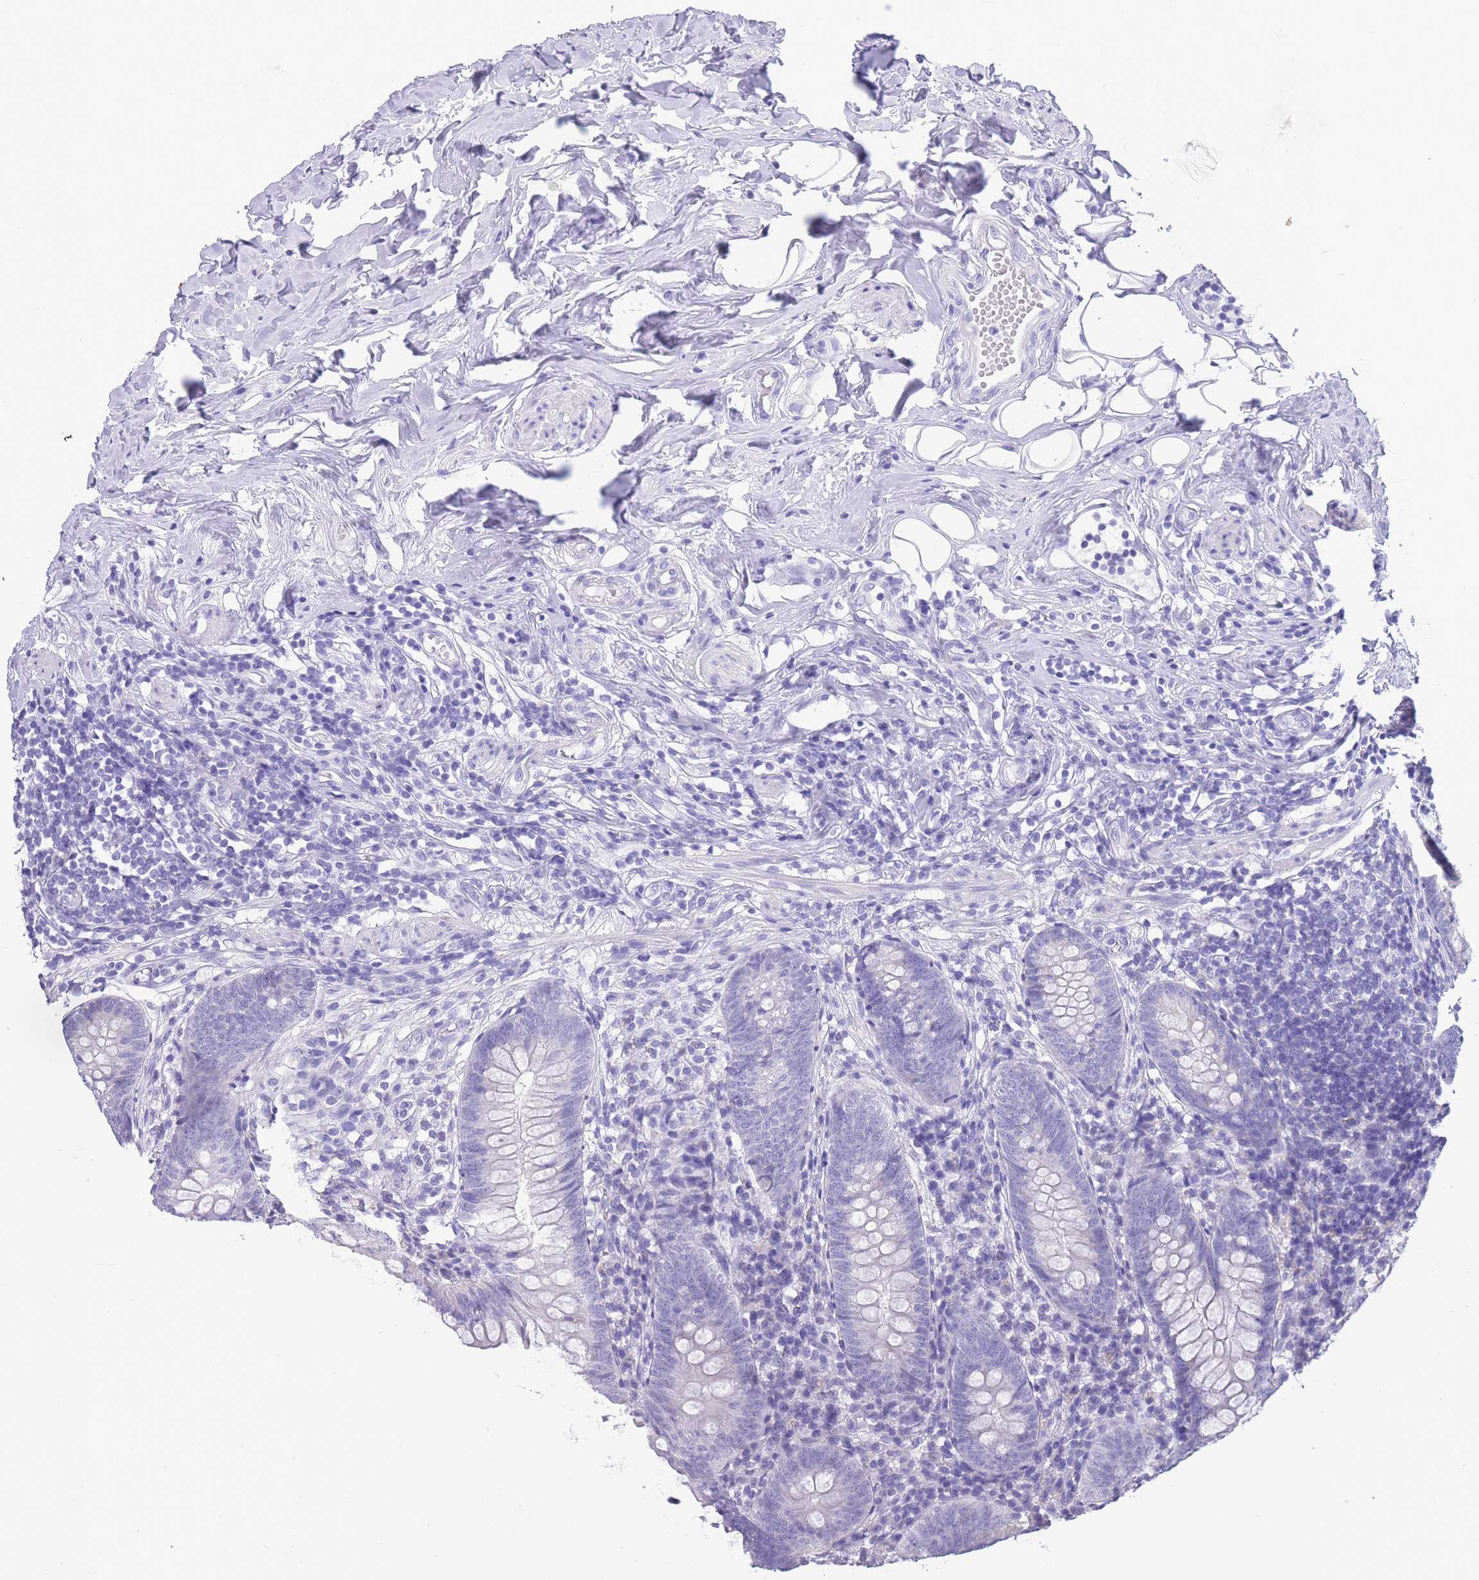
{"staining": {"intensity": "negative", "quantity": "none", "location": "none"}, "tissue": "appendix", "cell_type": "Glandular cells", "image_type": "normal", "snomed": [{"axis": "morphology", "description": "Normal tissue, NOS"}, {"axis": "topography", "description": "Appendix"}], "caption": "Immunohistochemical staining of benign appendix displays no significant staining in glandular cells. The staining is performed using DAB brown chromogen with nuclei counter-stained in using hematoxylin.", "gene": "INTS2", "patient": {"sex": "female", "age": 62}}